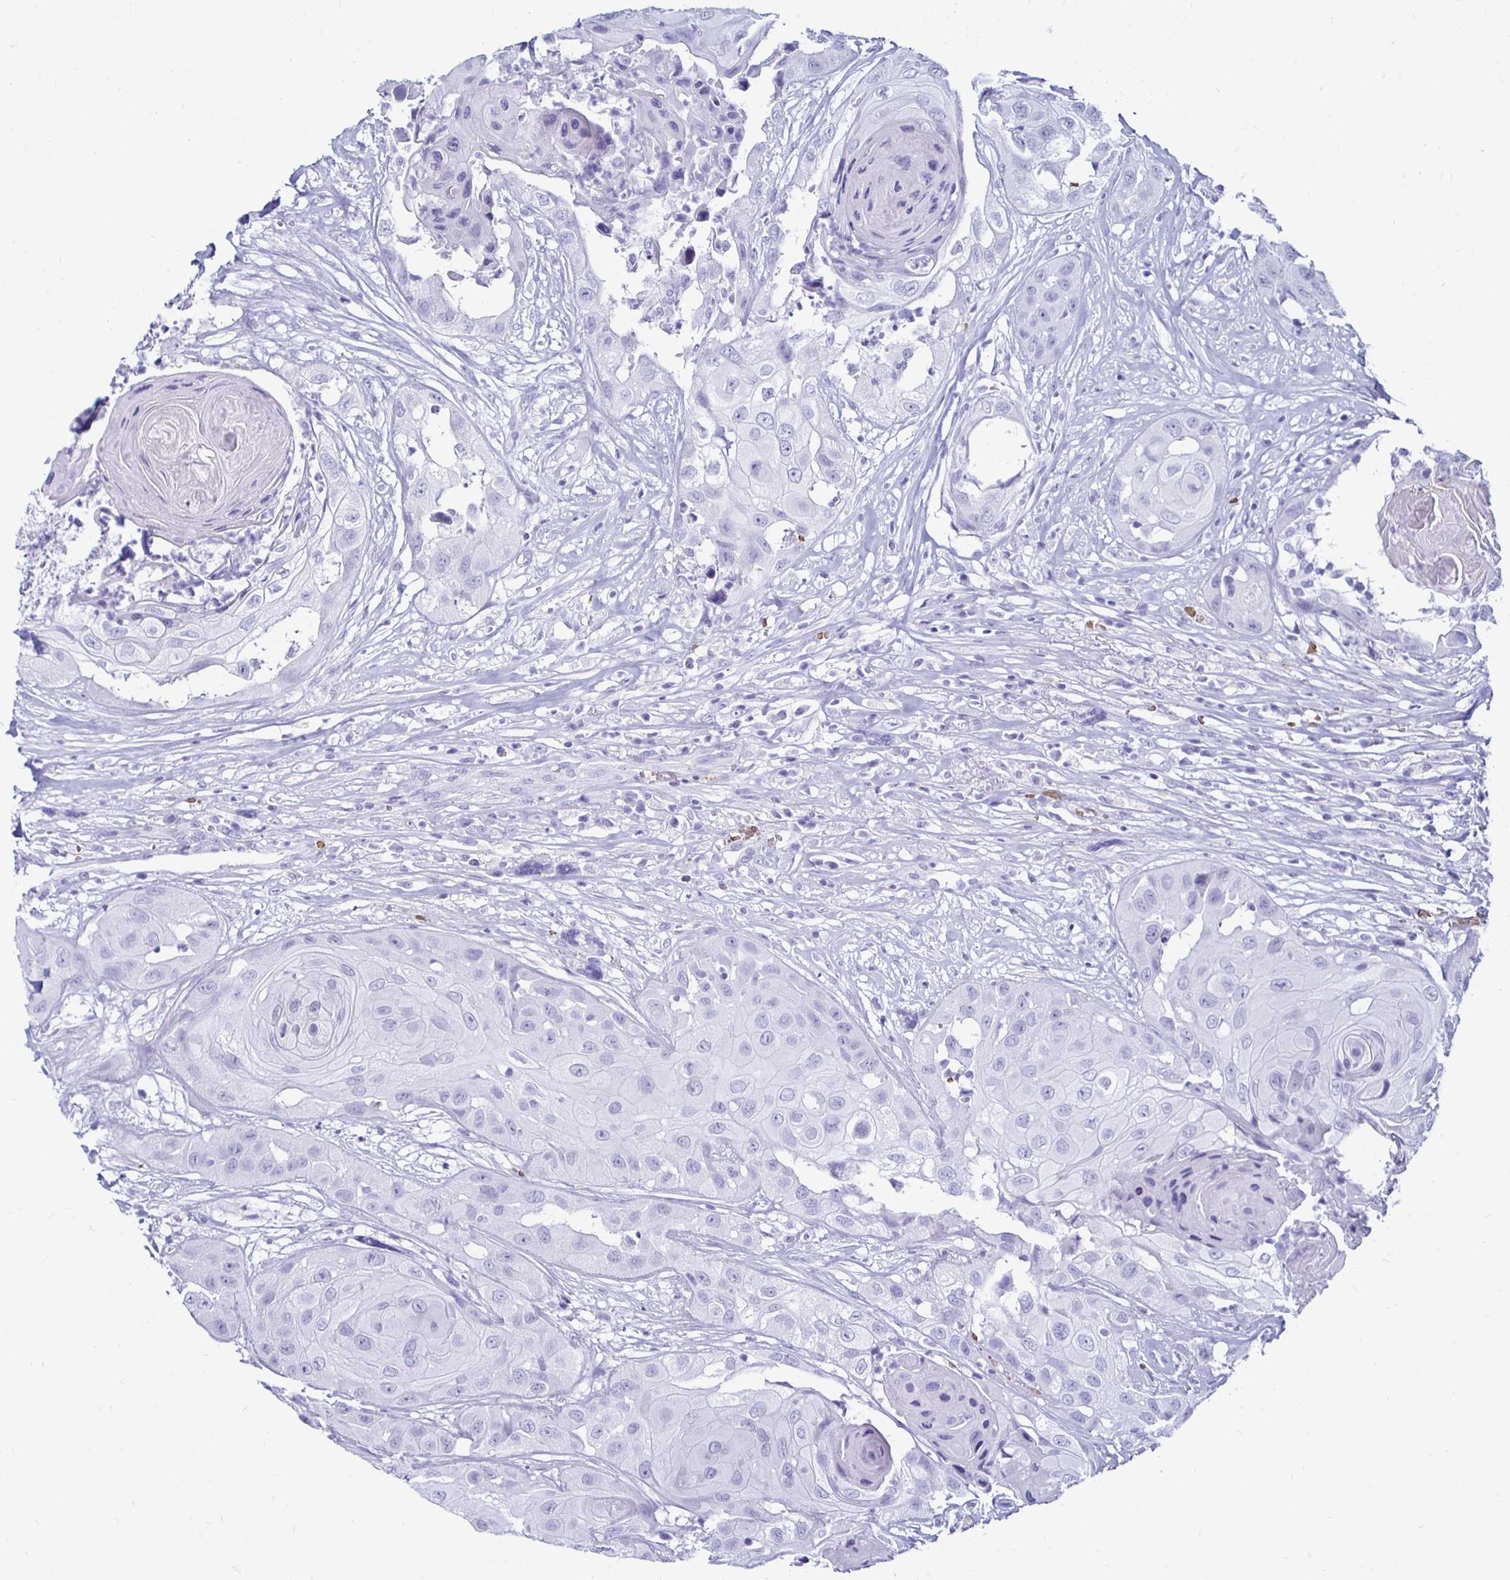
{"staining": {"intensity": "negative", "quantity": "none", "location": "none"}, "tissue": "head and neck cancer", "cell_type": "Tumor cells", "image_type": "cancer", "snomed": [{"axis": "morphology", "description": "Squamous cell carcinoma, NOS"}, {"axis": "topography", "description": "Head-Neck"}], "caption": "IHC of squamous cell carcinoma (head and neck) exhibits no expression in tumor cells.", "gene": "RHBDL3", "patient": {"sex": "male", "age": 83}}